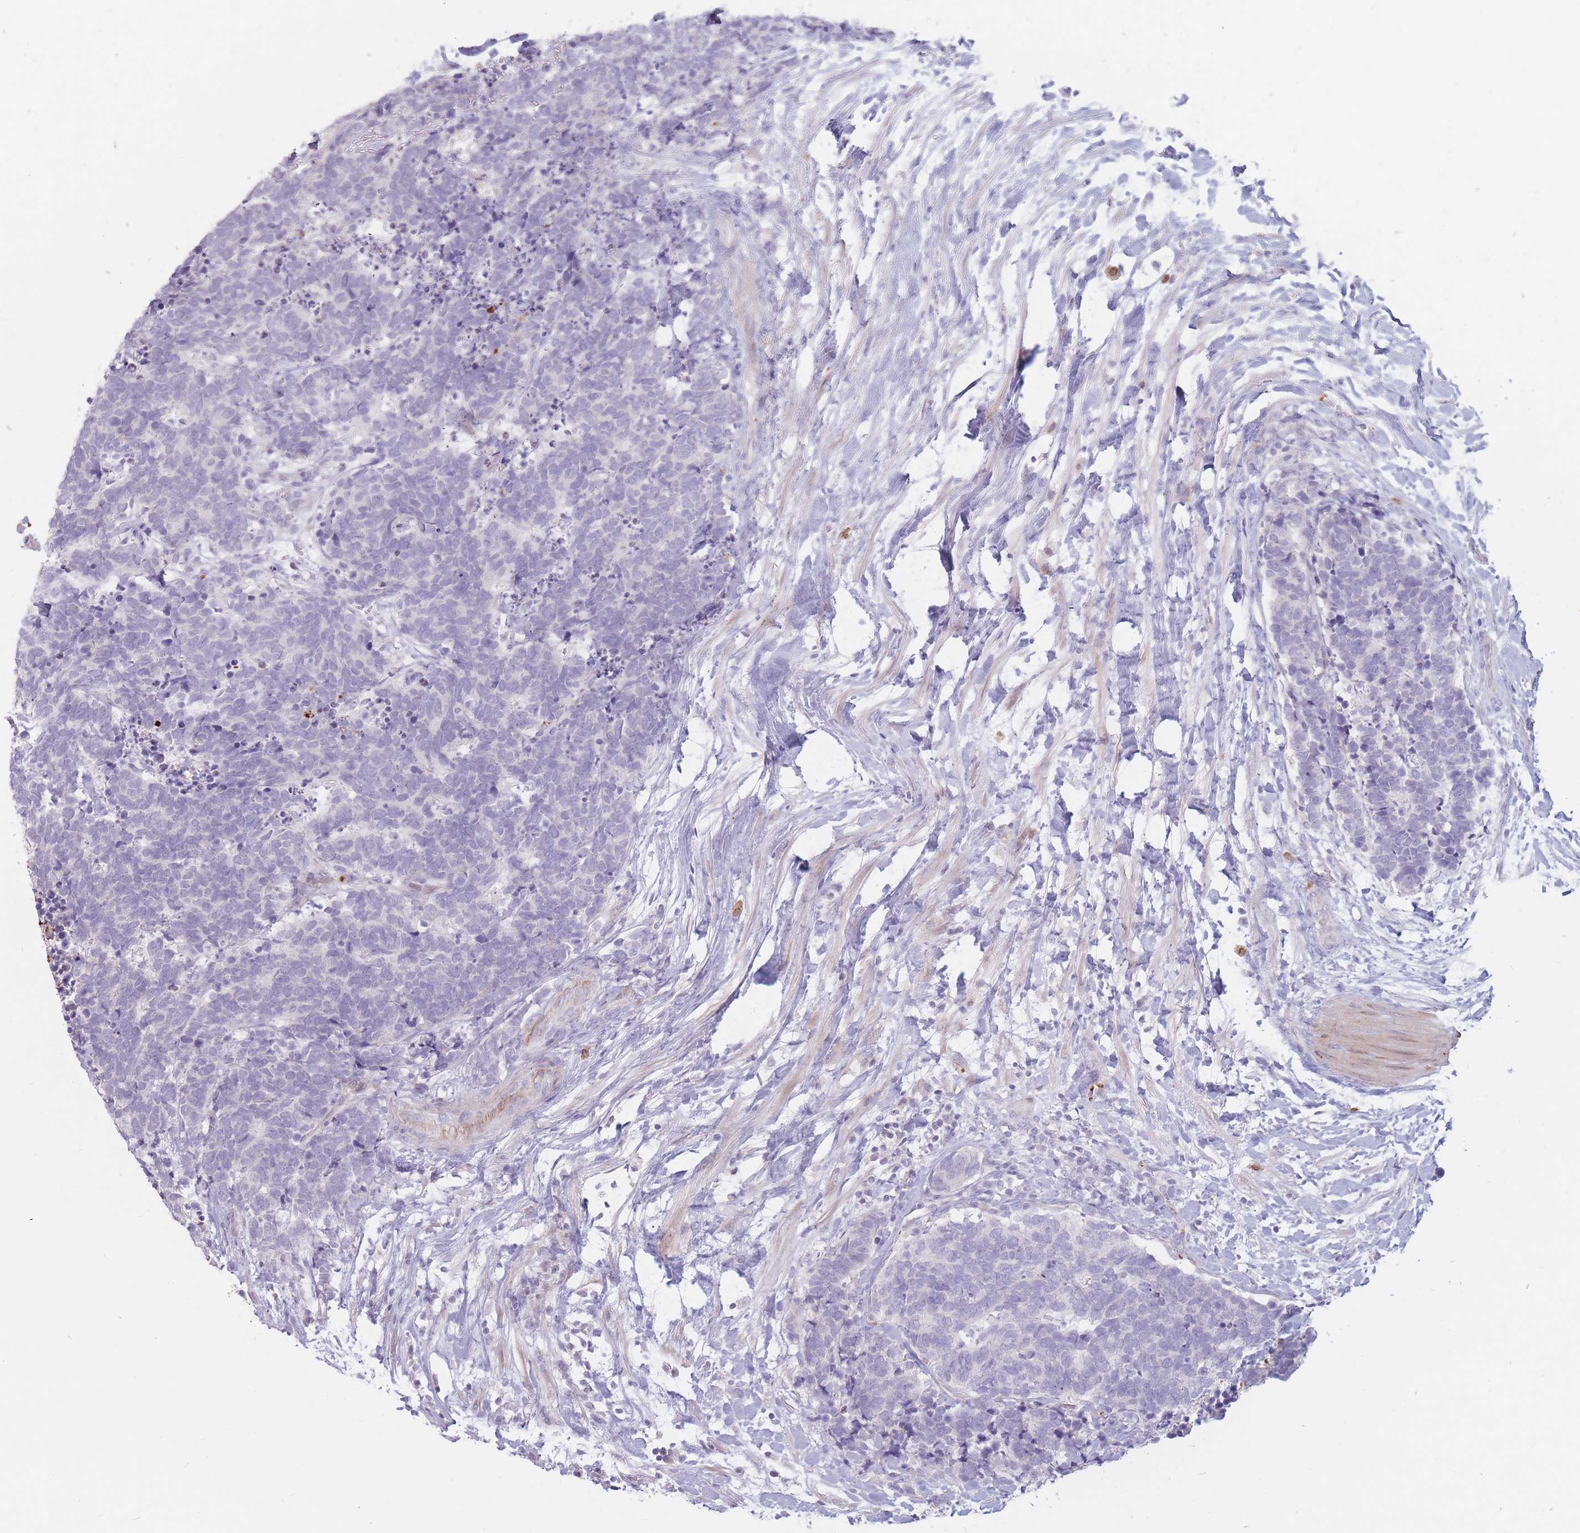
{"staining": {"intensity": "negative", "quantity": "none", "location": "none"}, "tissue": "carcinoid", "cell_type": "Tumor cells", "image_type": "cancer", "snomed": [{"axis": "morphology", "description": "Carcinoma, NOS"}, {"axis": "morphology", "description": "Carcinoid, malignant, NOS"}, {"axis": "topography", "description": "Prostate"}], "caption": "A histopathology image of carcinoid stained for a protein shows no brown staining in tumor cells. The staining was performed using DAB to visualize the protein expression in brown, while the nuclei were stained in blue with hematoxylin (Magnification: 20x).", "gene": "PTGDR", "patient": {"sex": "male", "age": 57}}